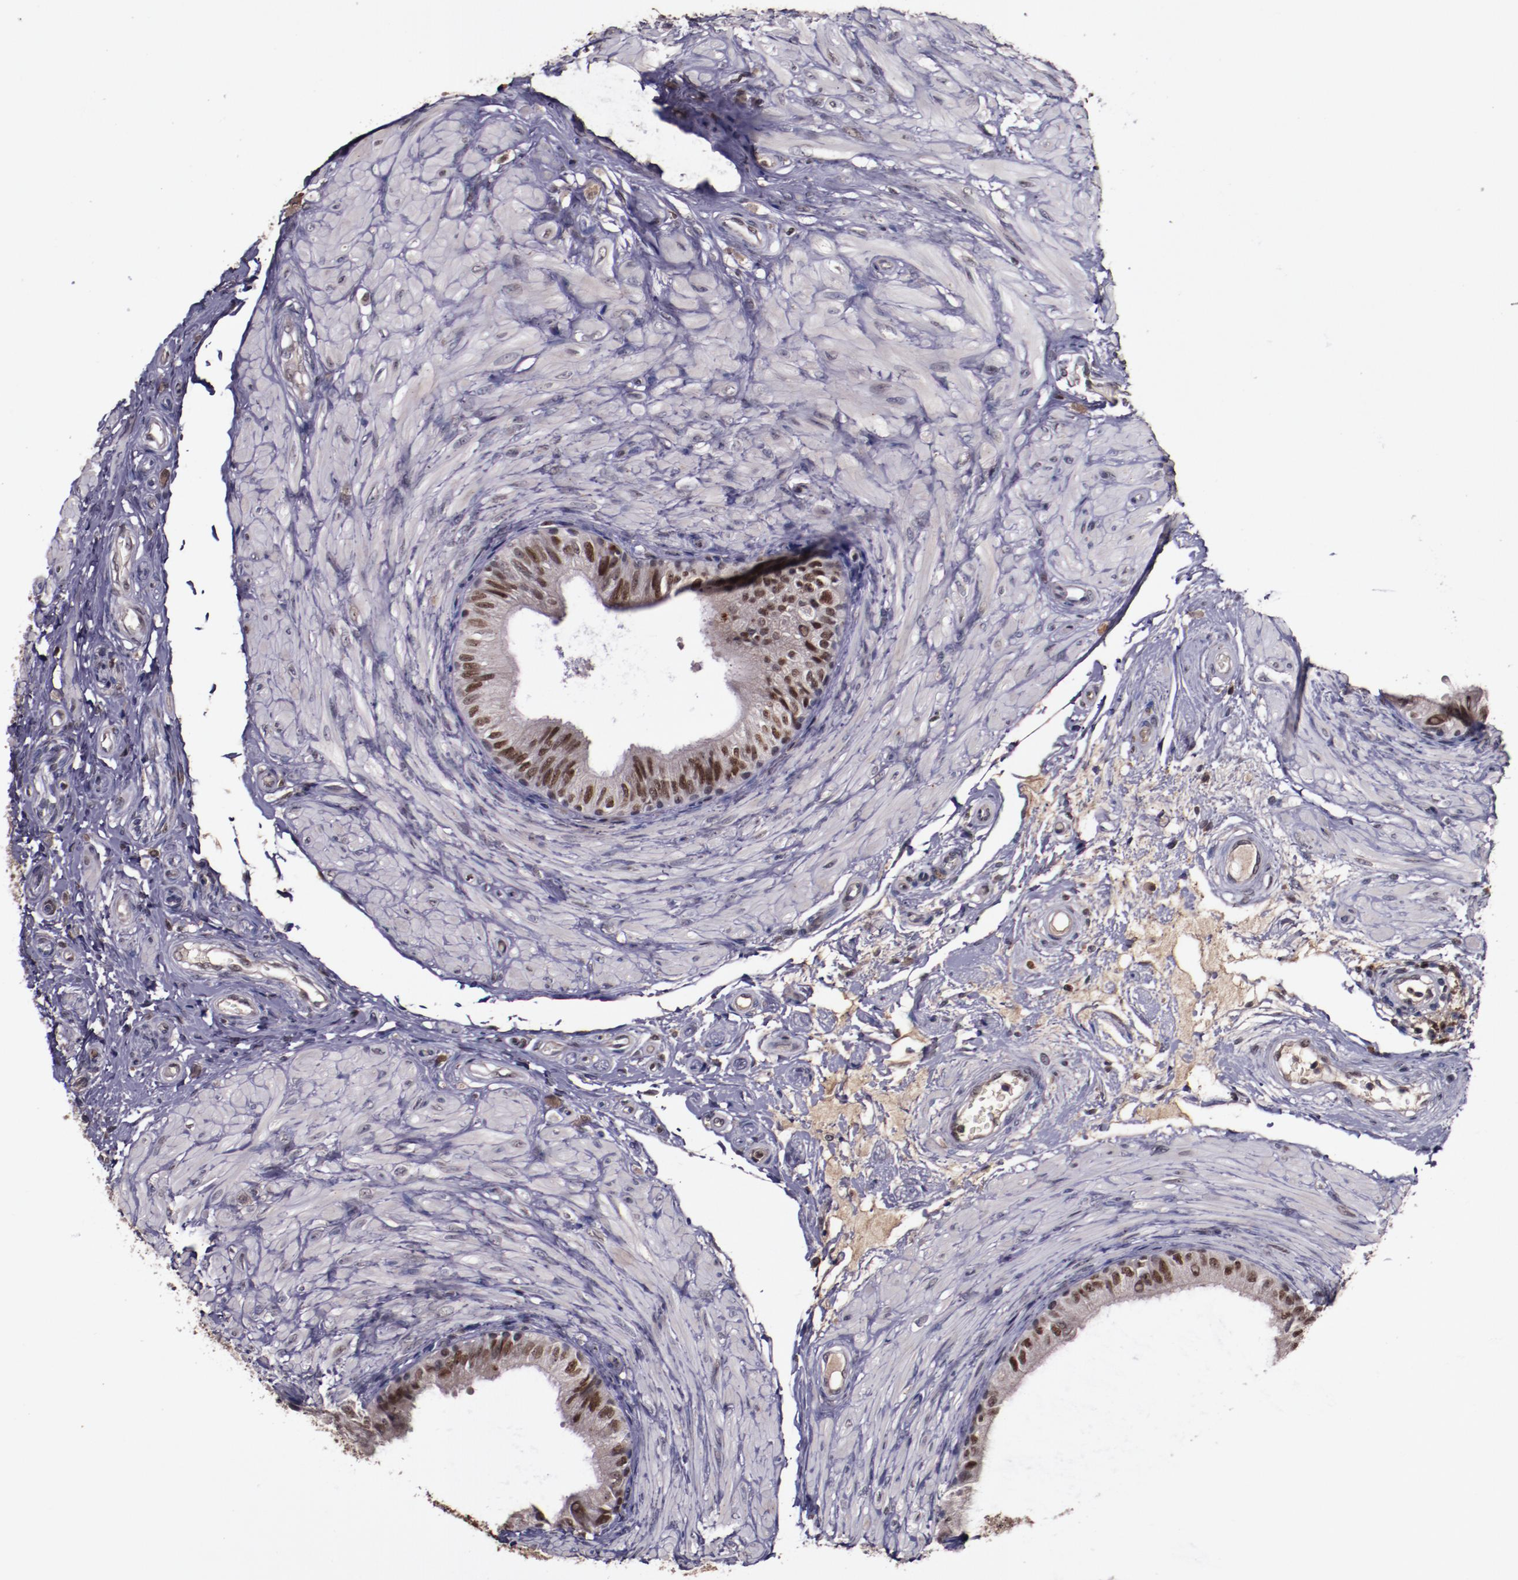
{"staining": {"intensity": "strong", "quantity": ">75%", "location": "nuclear"}, "tissue": "epididymis", "cell_type": "Glandular cells", "image_type": "normal", "snomed": [{"axis": "morphology", "description": "Normal tissue, NOS"}, {"axis": "topography", "description": "Epididymis"}], "caption": "A histopathology image of epididymis stained for a protein demonstrates strong nuclear brown staining in glandular cells.", "gene": "CHEK2", "patient": {"sex": "male", "age": 68}}